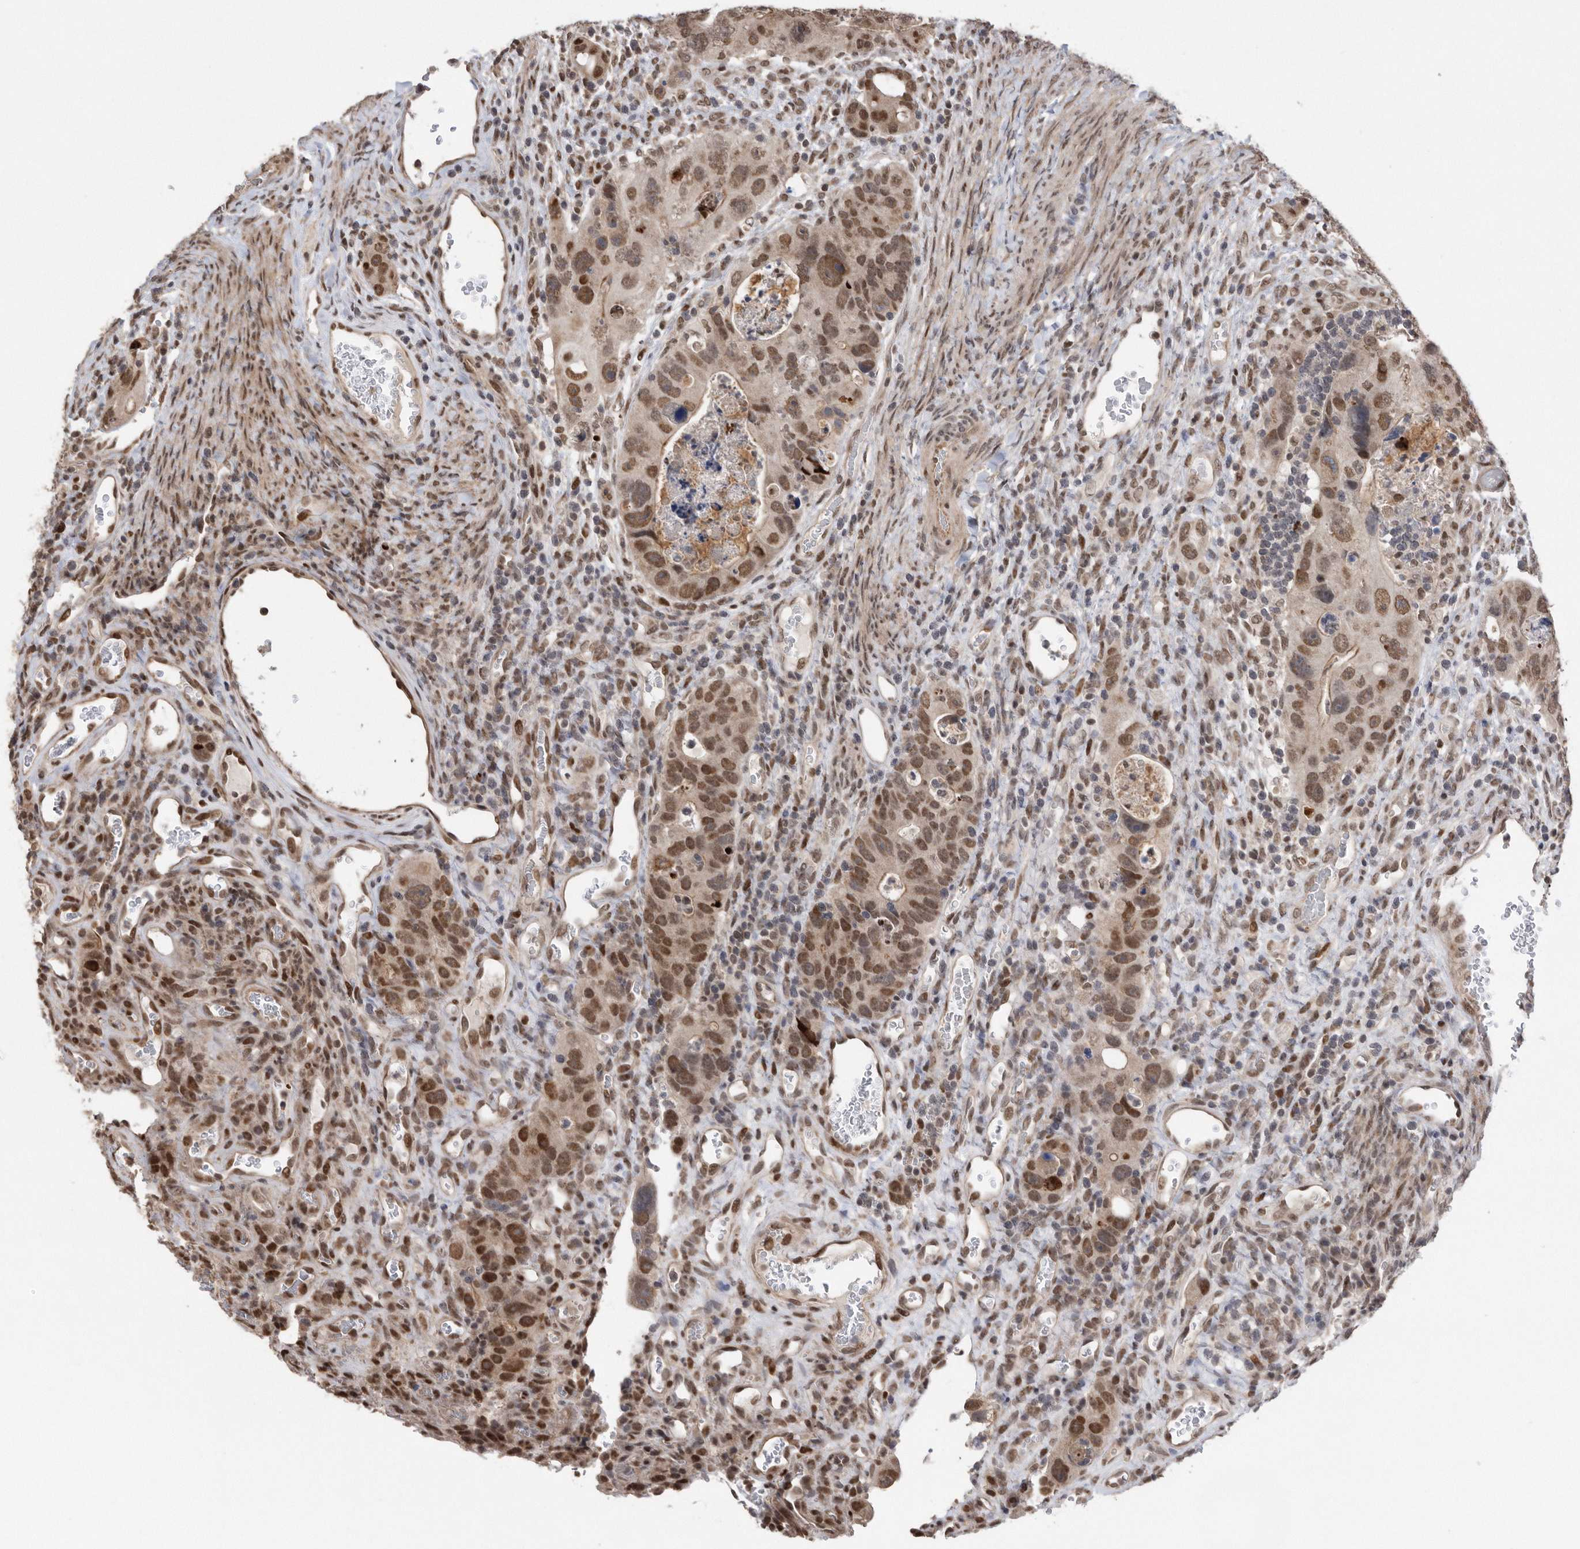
{"staining": {"intensity": "moderate", "quantity": ">75%", "location": "nuclear"}, "tissue": "colorectal cancer", "cell_type": "Tumor cells", "image_type": "cancer", "snomed": [{"axis": "morphology", "description": "Adenocarcinoma, NOS"}, {"axis": "topography", "description": "Rectum"}], "caption": "Tumor cells demonstrate medium levels of moderate nuclear positivity in about >75% of cells in colorectal cancer. The protein is stained brown, and the nuclei are stained in blue (DAB (3,3'-diaminobenzidine) IHC with brightfield microscopy, high magnification).", "gene": "TDRD3", "patient": {"sex": "male", "age": 59}}